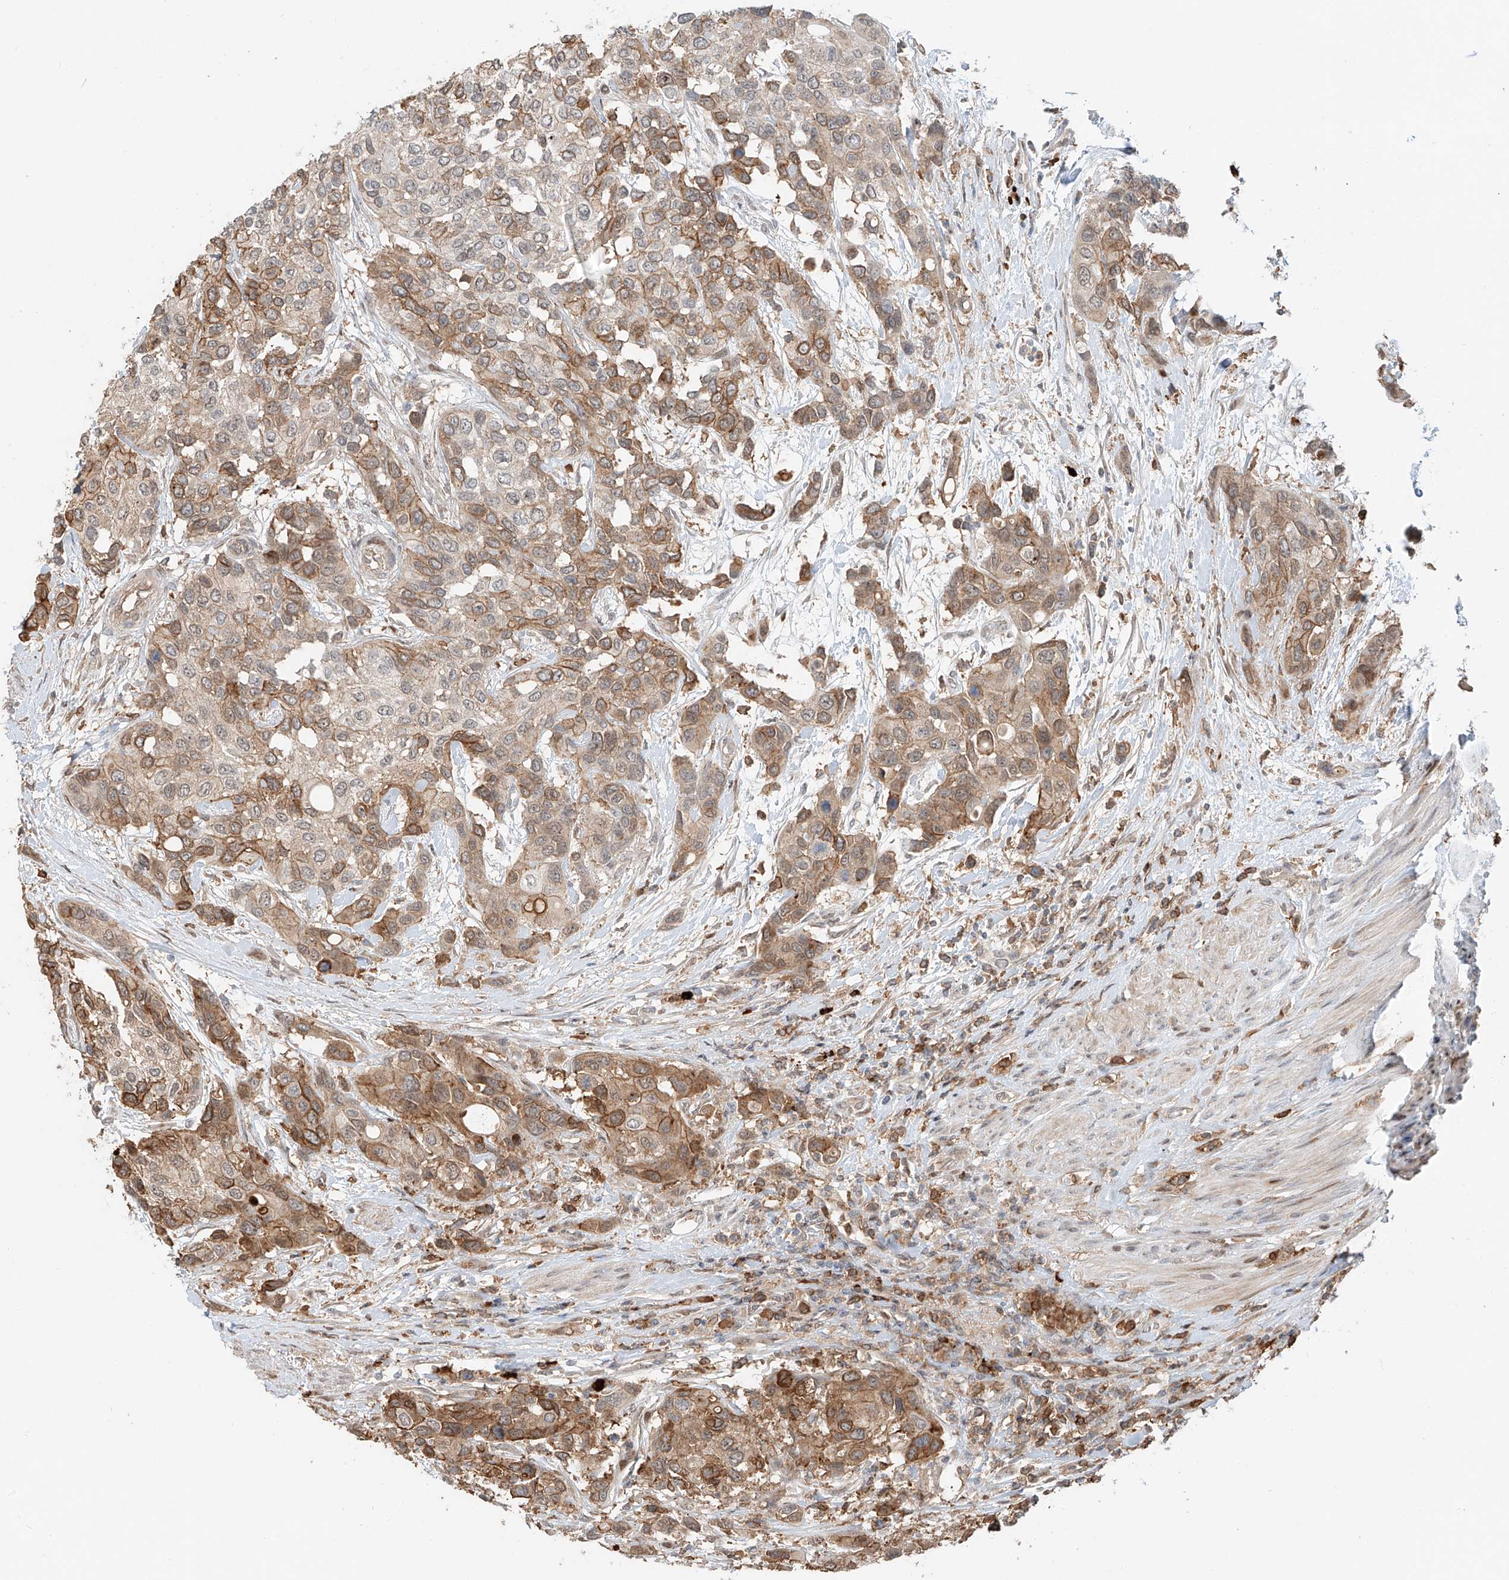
{"staining": {"intensity": "moderate", "quantity": ">75%", "location": "cytoplasmic/membranous"}, "tissue": "urothelial cancer", "cell_type": "Tumor cells", "image_type": "cancer", "snomed": [{"axis": "morphology", "description": "Normal tissue, NOS"}, {"axis": "morphology", "description": "Urothelial carcinoma, High grade"}, {"axis": "topography", "description": "Vascular tissue"}, {"axis": "topography", "description": "Urinary bladder"}], "caption": "Urothelial cancer stained for a protein reveals moderate cytoplasmic/membranous positivity in tumor cells.", "gene": "CEP162", "patient": {"sex": "female", "age": 56}}